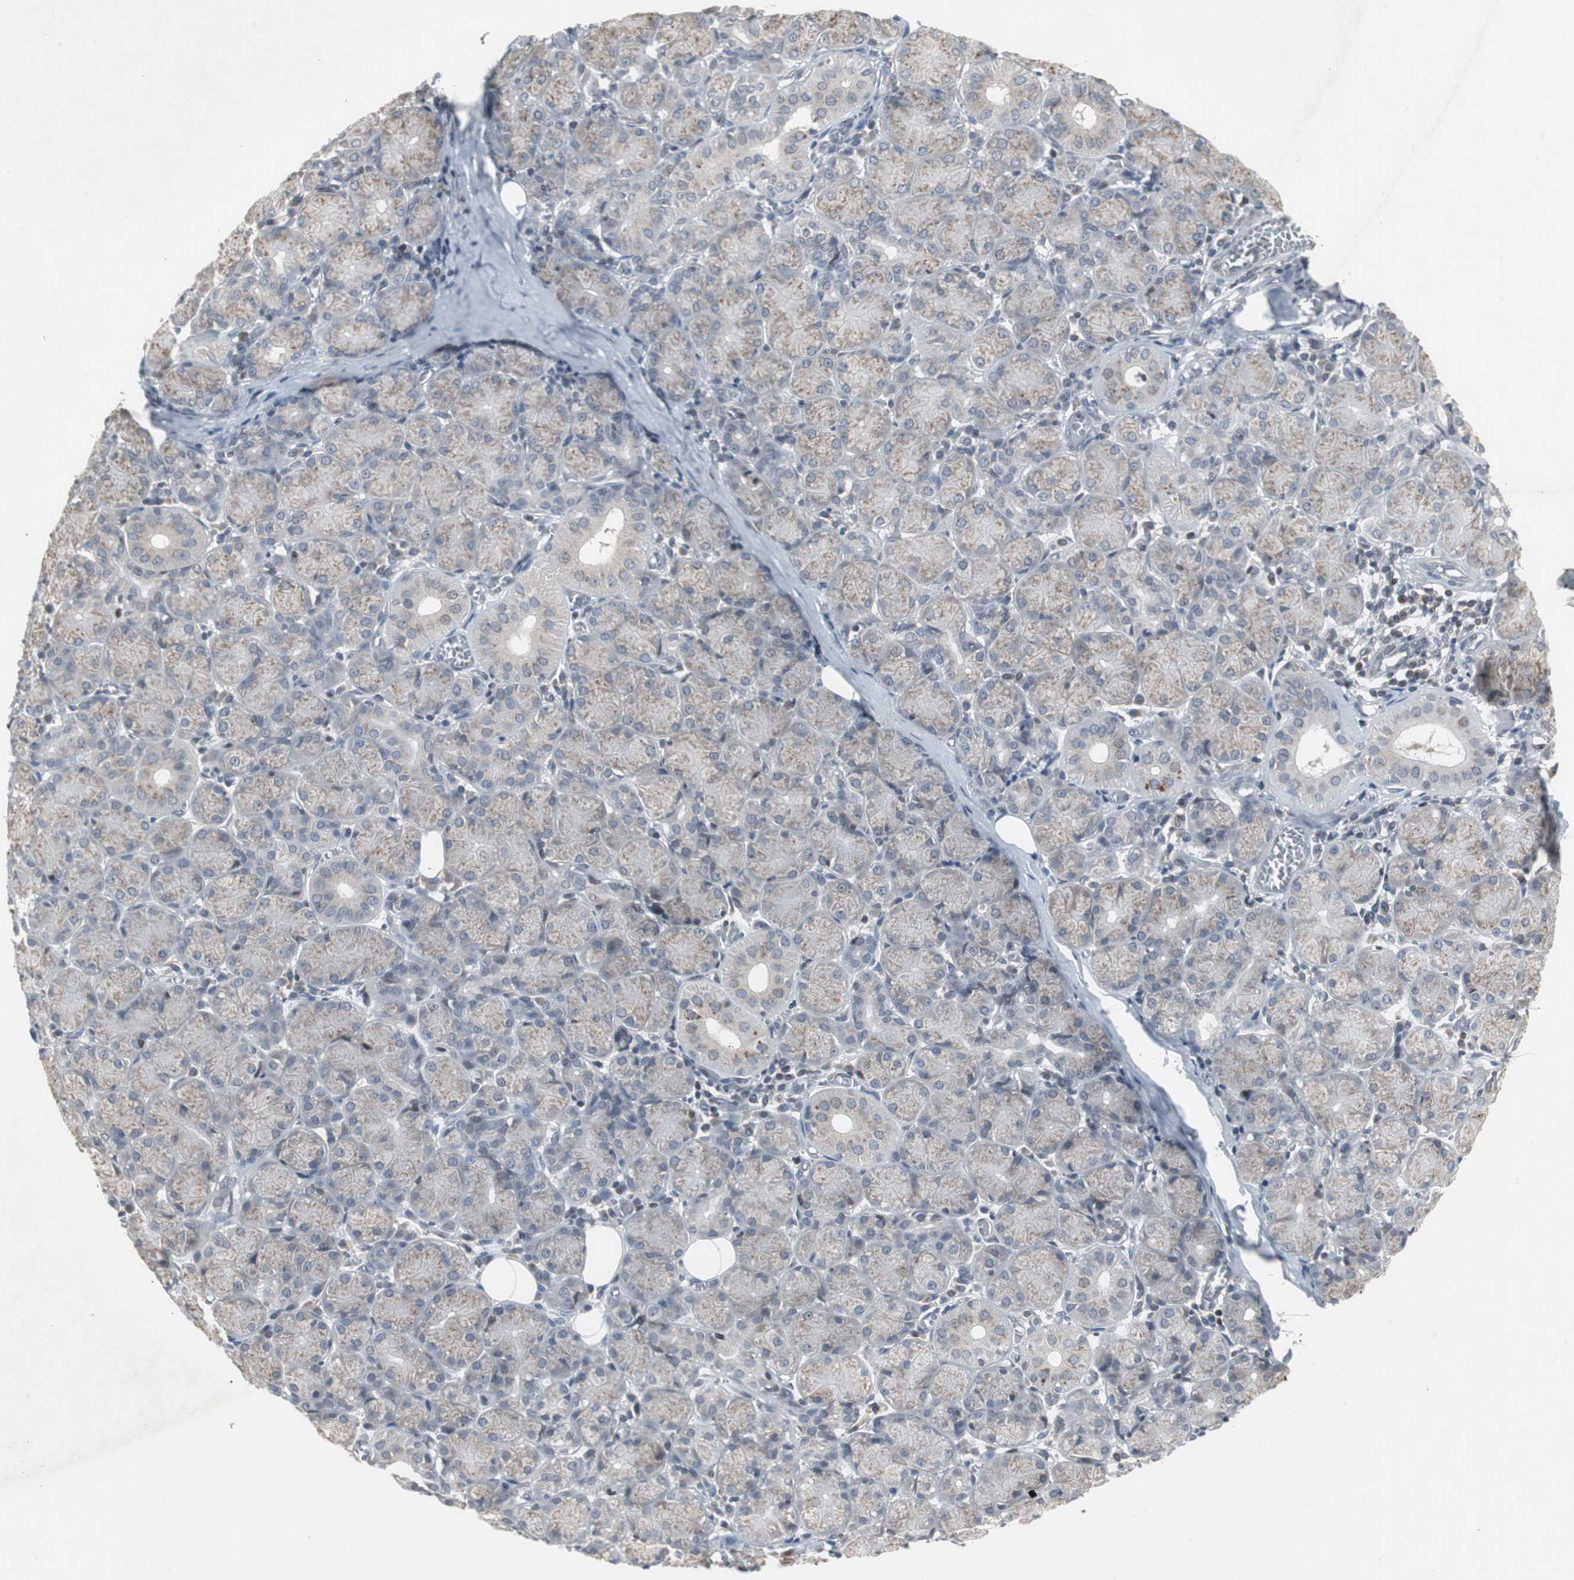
{"staining": {"intensity": "weak", "quantity": "<25%", "location": "cytoplasmic/membranous"}, "tissue": "salivary gland", "cell_type": "Glandular cells", "image_type": "normal", "snomed": [{"axis": "morphology", "description": "Normal tissue, NOS"}, {"axis": "topography", "description": "Salivary gland"}], "caption": "Glandular cells are negative for brown protein staining in normal salivary gland.", "gene": "ZNF396", "patient": {"sex": "female", "age": 24}}